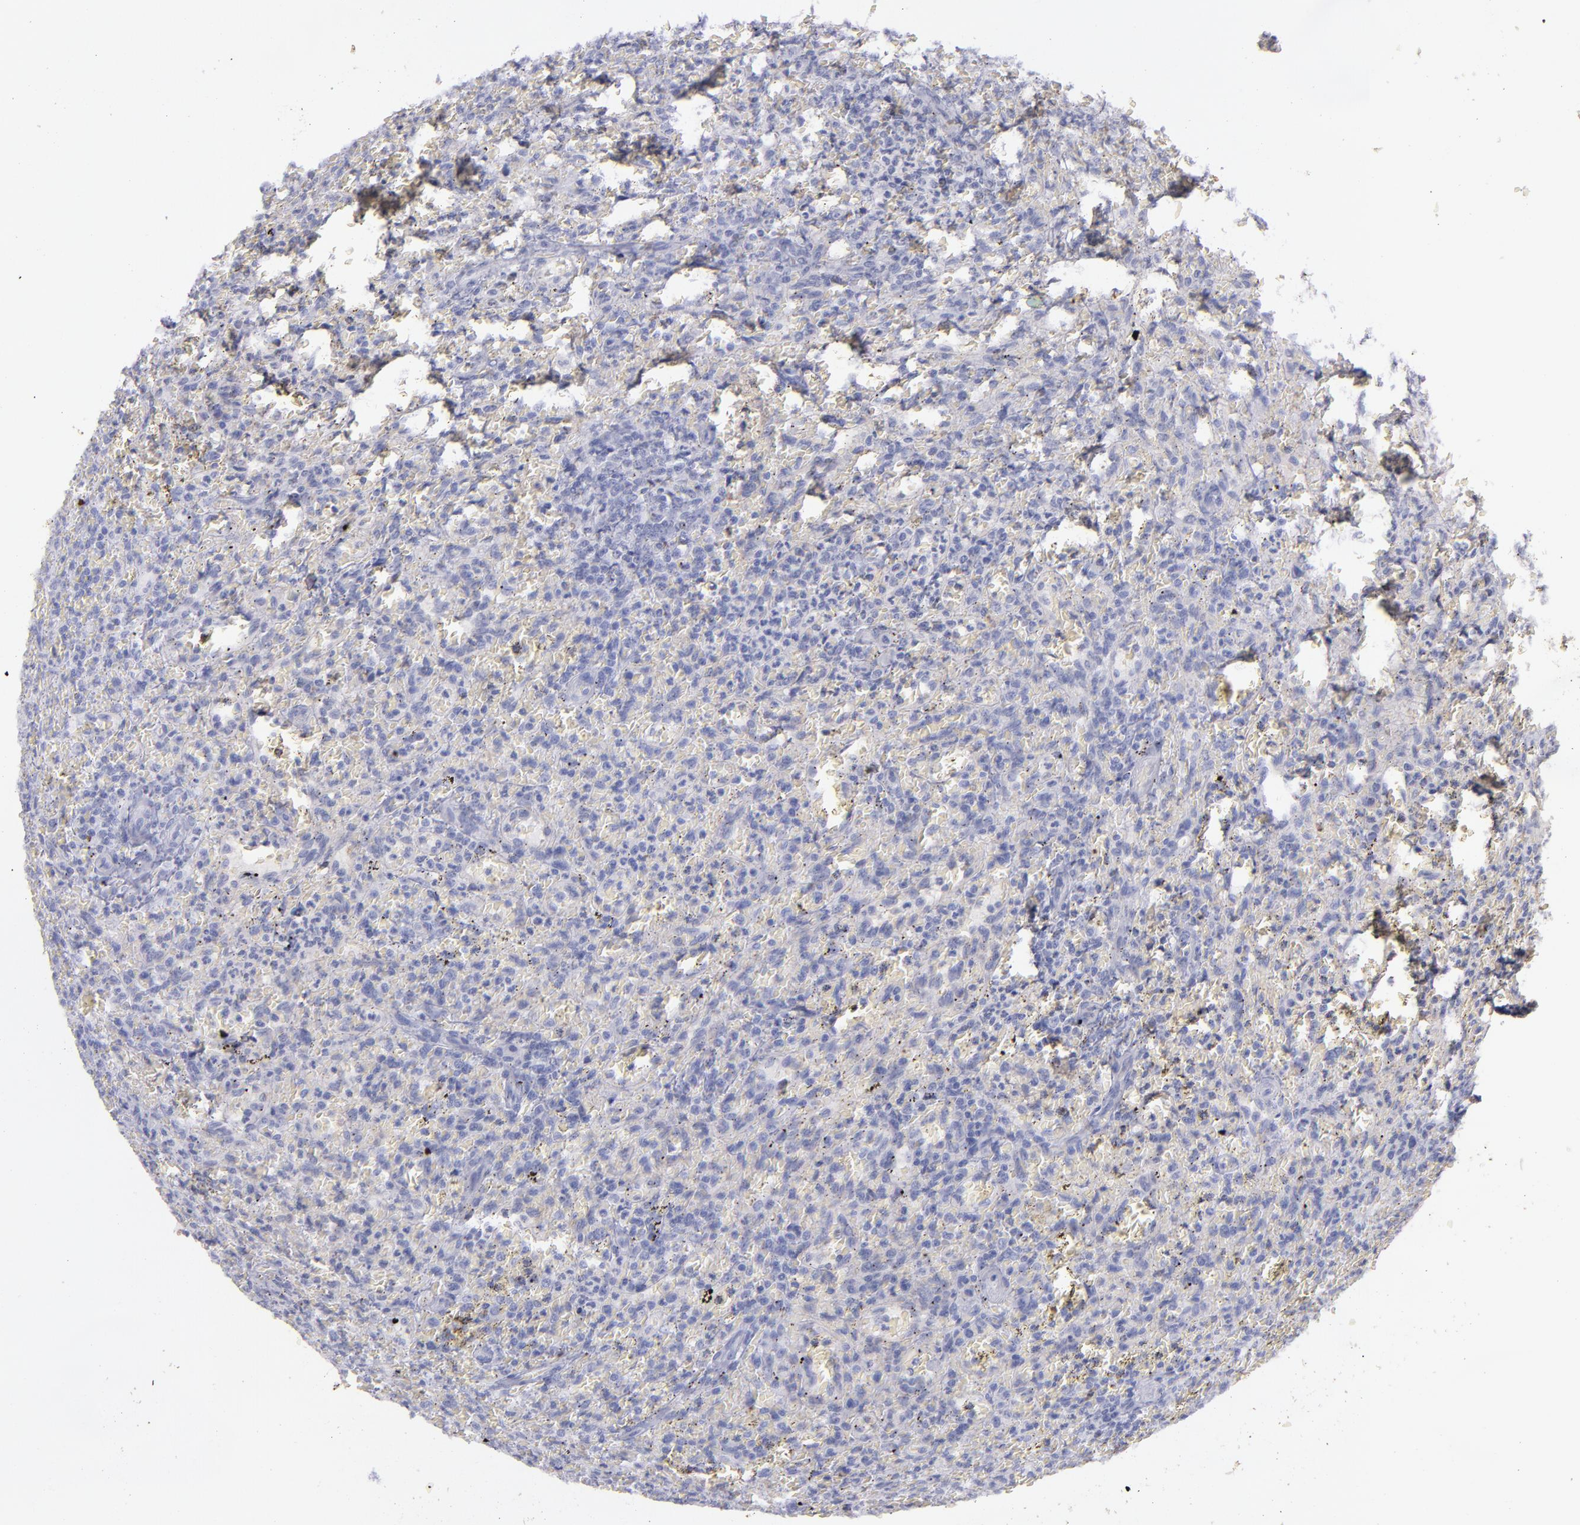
{"staining": {"intensity": "negative", "quantity": "none", "location": "none"}, "tissue": "lymphoma", "cell_type": "Tumor cells", "image_type": "cancer", "snomed": [{"axis": "morphology", "description": "Malignant lymphoma, non-Hodgkin's type, Low grade"}, {"axis": "topography", "description": "Spleen"}], "caption": "A high-resolution histopathology image shows immunohistochemistry (IHC) staining of malignant lymphoma, non-Hodgkin's type (low-grade), which demonstrates no significant positivity in tumor cells.", "gene": "ITGB4", "patient": {"sex": "female", "age": 64}}